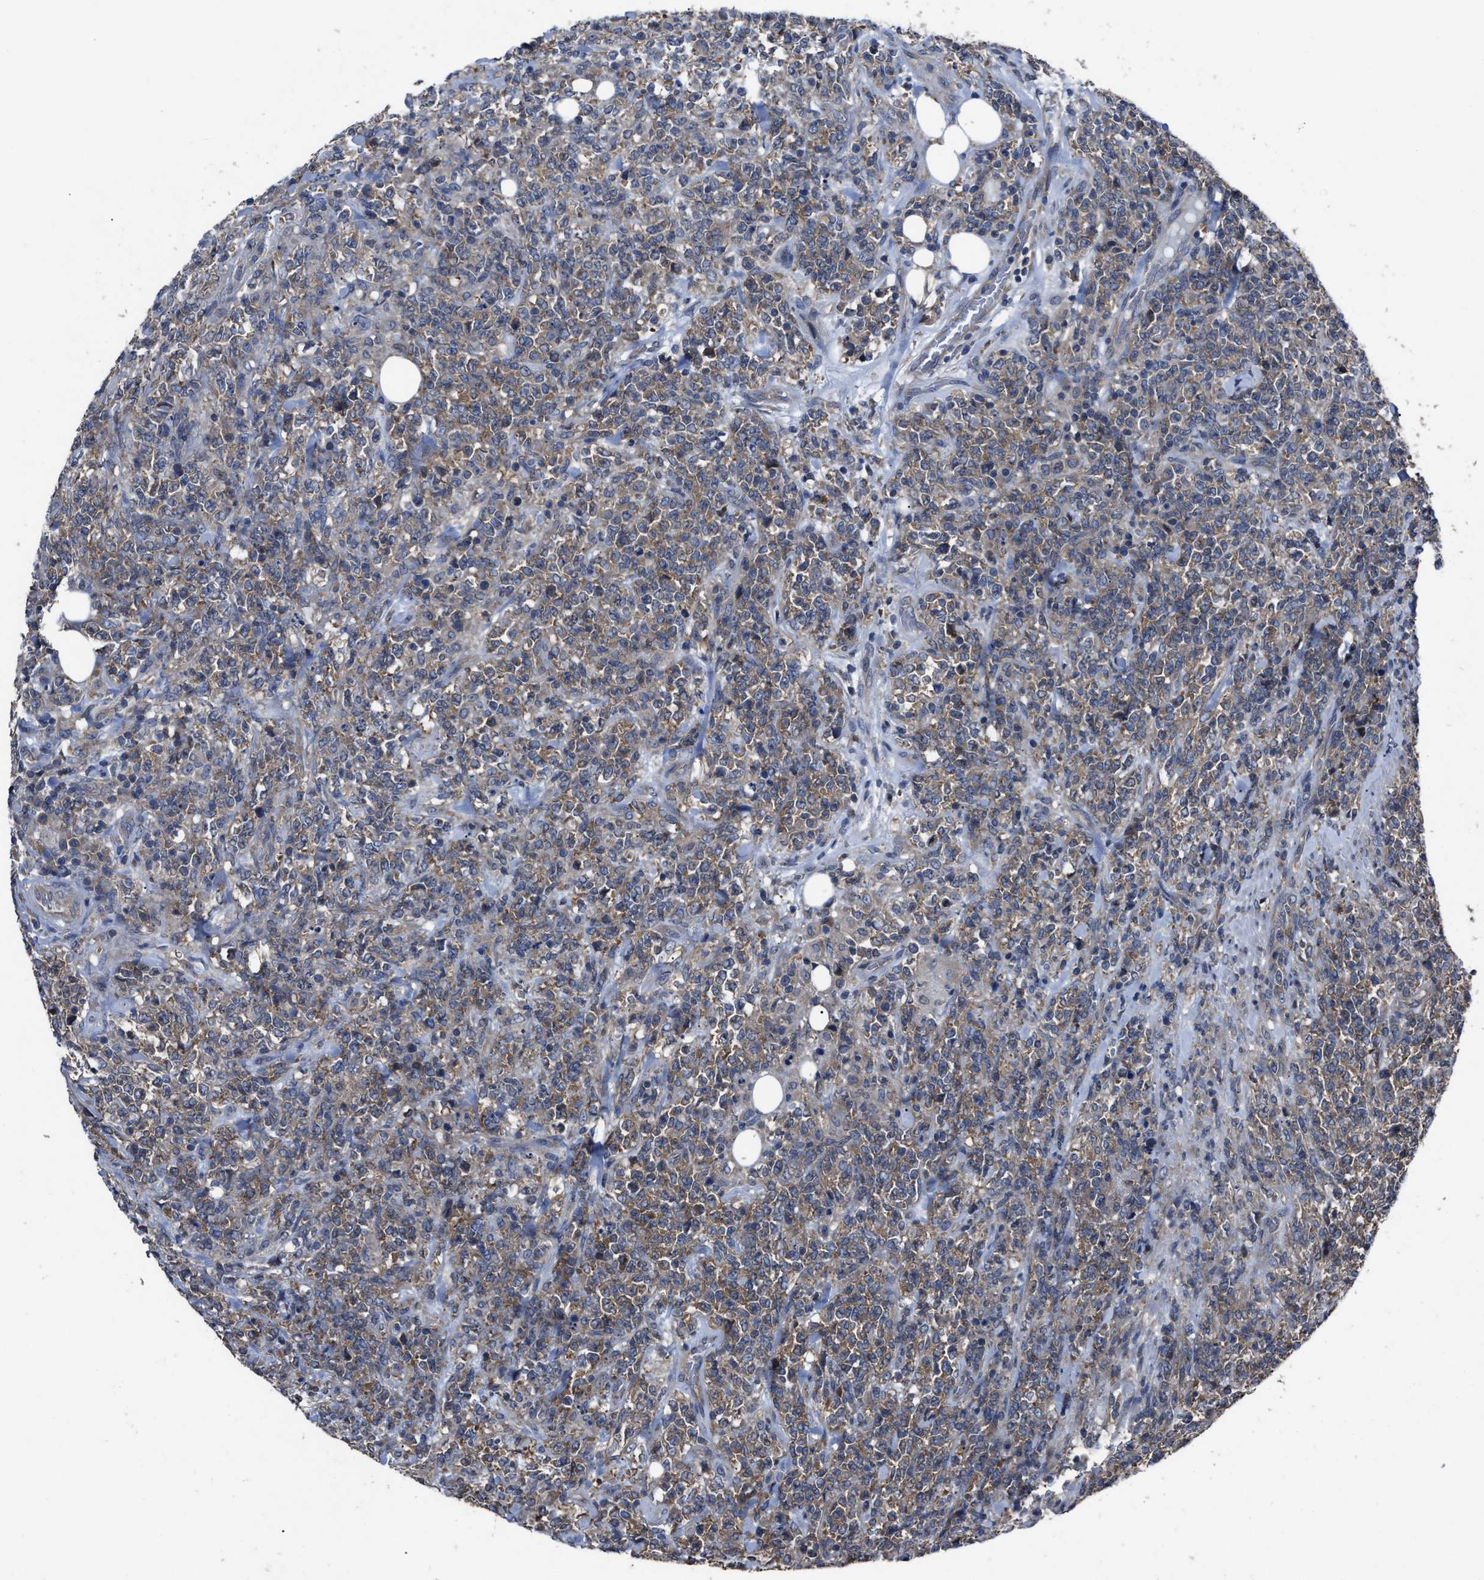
{"staining": {"intensity": "weak", "quantity": "25%-75%", "location": "cytoplasmic/membranous"}, "tissue": "lymphoma", "cell_type": "Tumor cells", "image_type": "cancer", "snomed": [{"axis": "morphology", "description": "Malignant lymphoma, non-Hodgkin's type, High grade"}, {"axis": "topography", "description": "Soft tissue"}], "caption": "Human lymphoma stained with a protein marker exhibits weak staining in tumor cells.", "gene": "UPF1", "patient": {"sex": "male", "age": 18}}